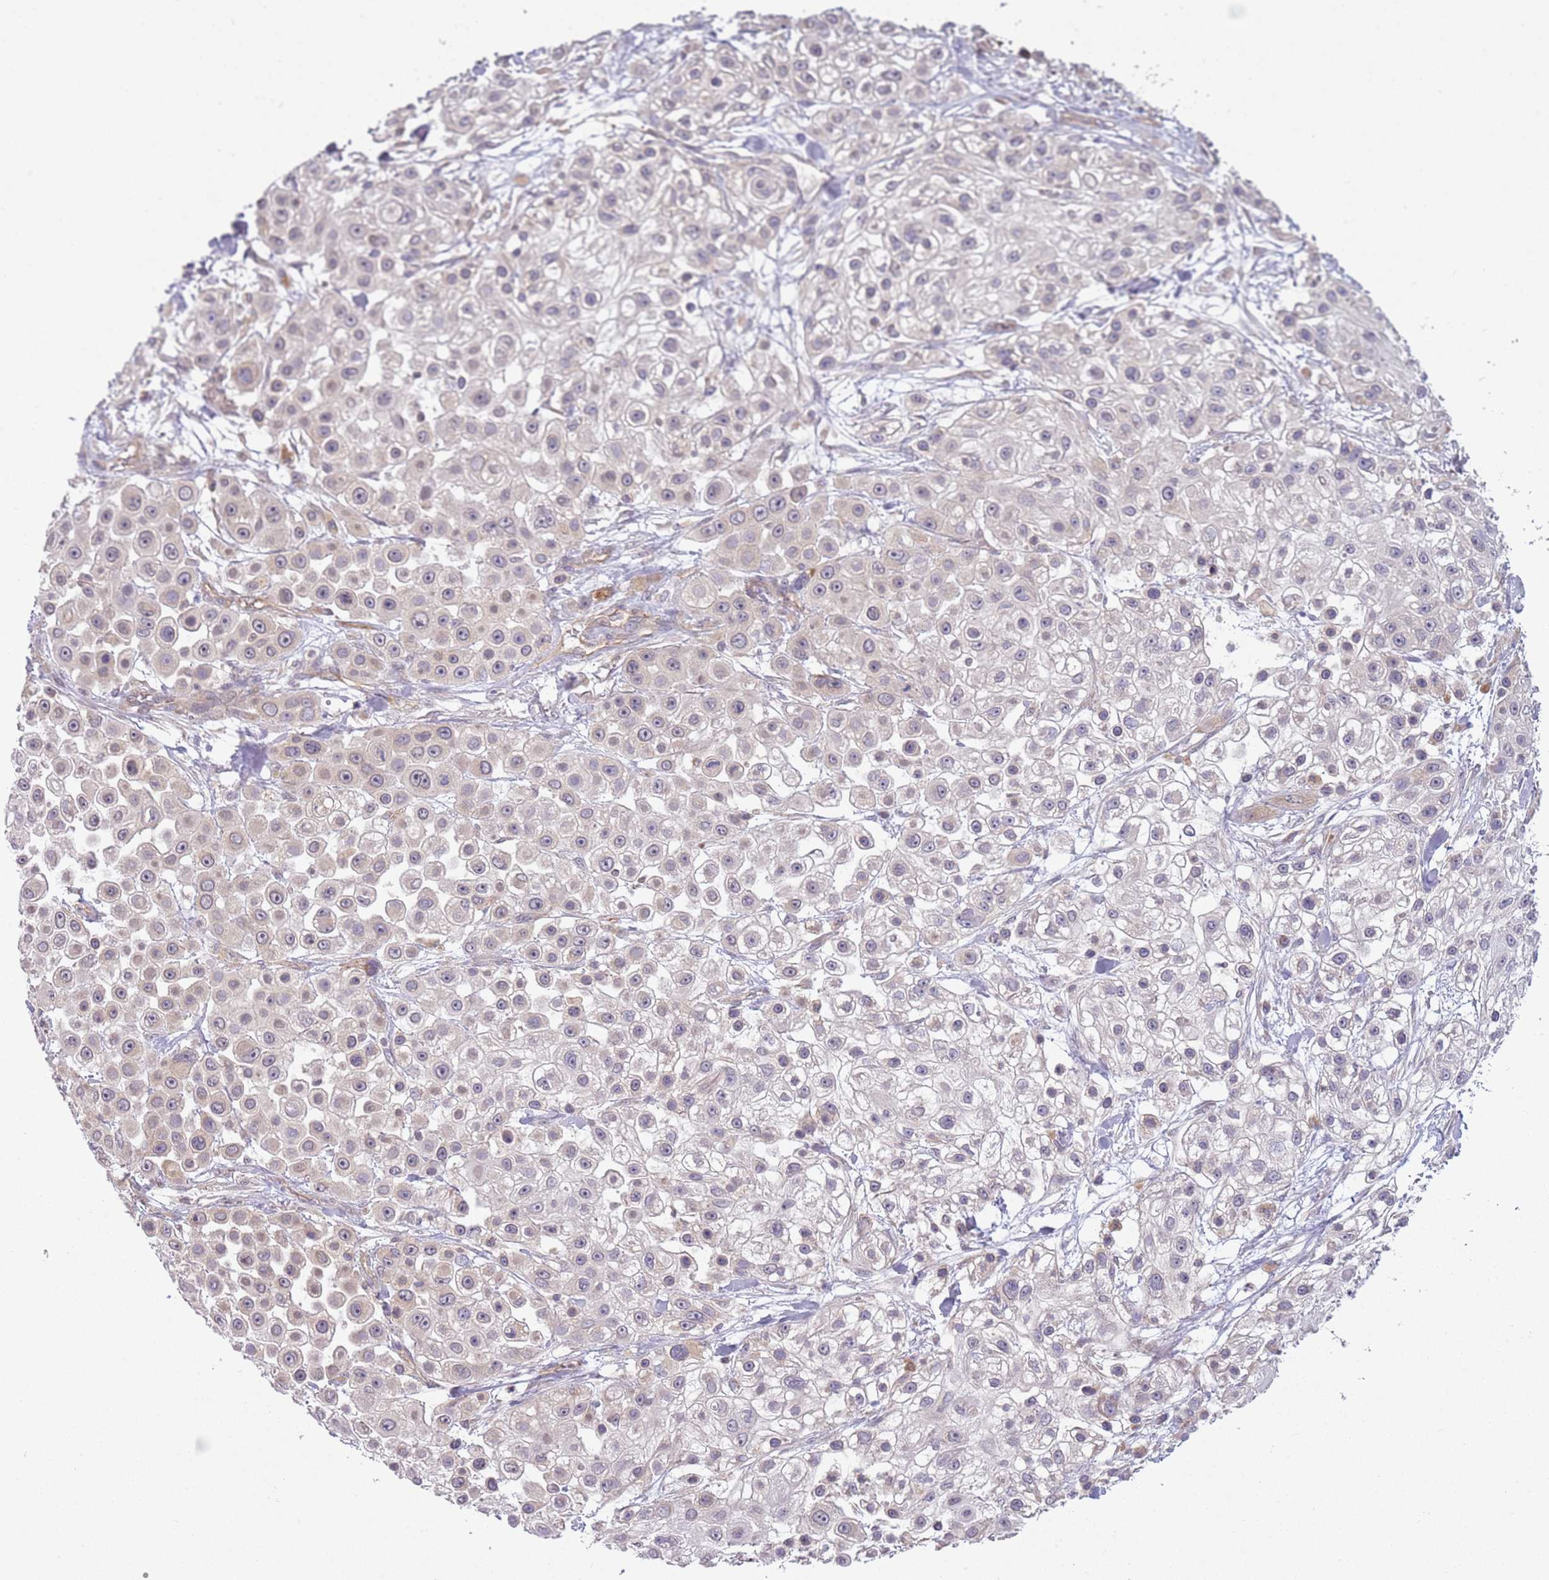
{"staining": {"intensity": "negative", "quantity": "none", "location": "none"}, "tissue": "skin cancer", "cell_type": "Tumor cells", "image_type": "cancer", "snomed": [{"axis": "morphology", "description": "Squamous cell carcinoma, NOS"}, {"axis": "topography", "description": "Skin"}], "caption": "Immunohistochemical staining of skin squamous cell carcinoma exhibits no significant staining in tumor cells. (Stains: DAB (3,3'-diaminobenzidine) IHC with hematoxylin counter stain, Microscopy: brightfield microscopy at high magnification).", "gene": "SKOR2", "patient": {"sex": "male", "age": 67}}